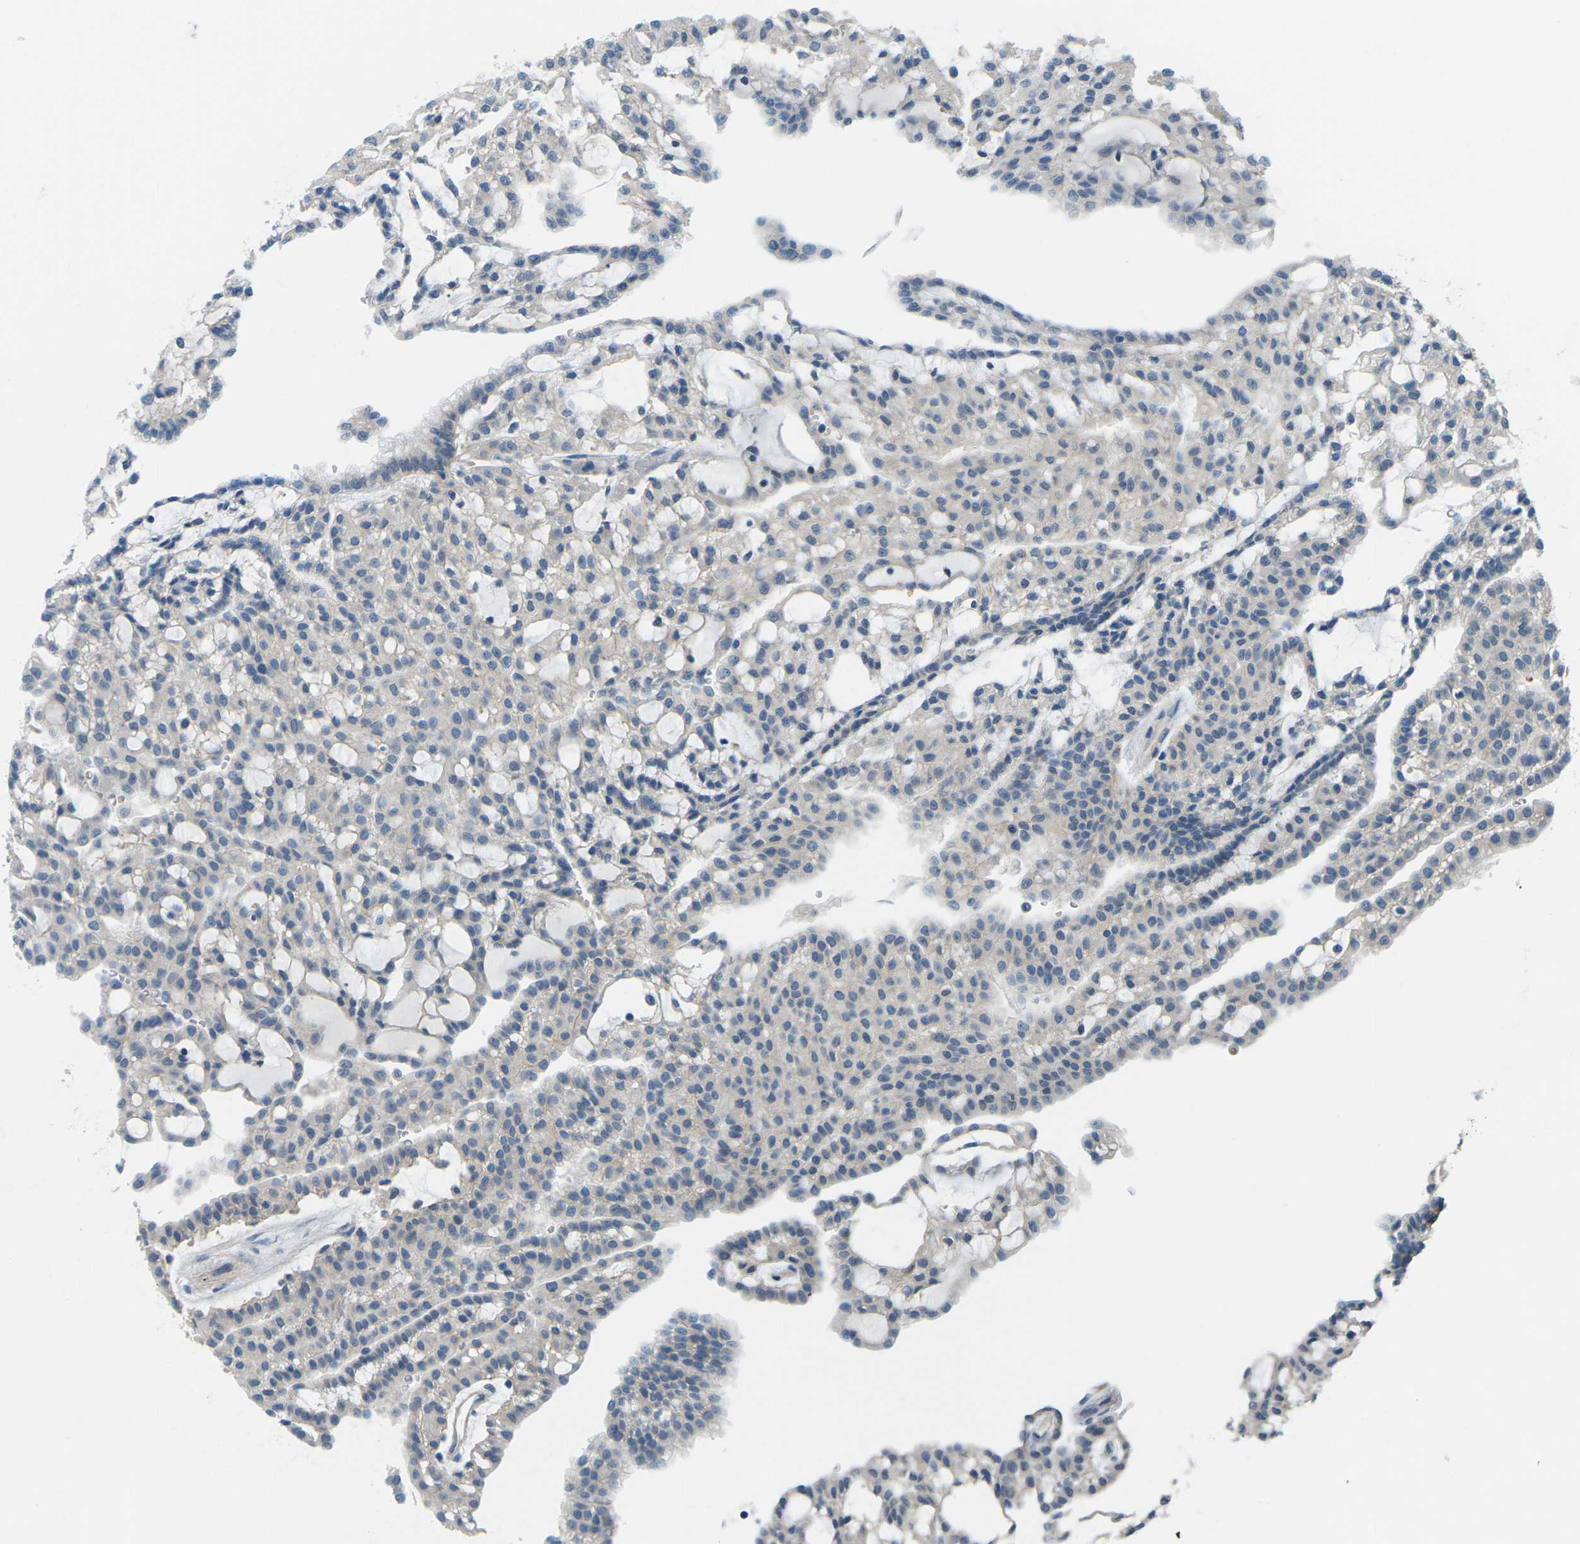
{"staining": {"intensity": "negative", "quantity": "none", "location": "none"}, "tissue": "renal cancer", "cell_type": "Tumor cells", "image_type": "cancer", "snomed": [{"axis": "morphology", "description": "Adenocarcinoma, NOS"}, {"axis": "topography", "description": "Kidney"}], "caption": "Micrograph shows no protein staining in tumor cells of renal cancer tissue.", "gene": "CTNND1", "patient": {"sex": "male", "age": 63}}